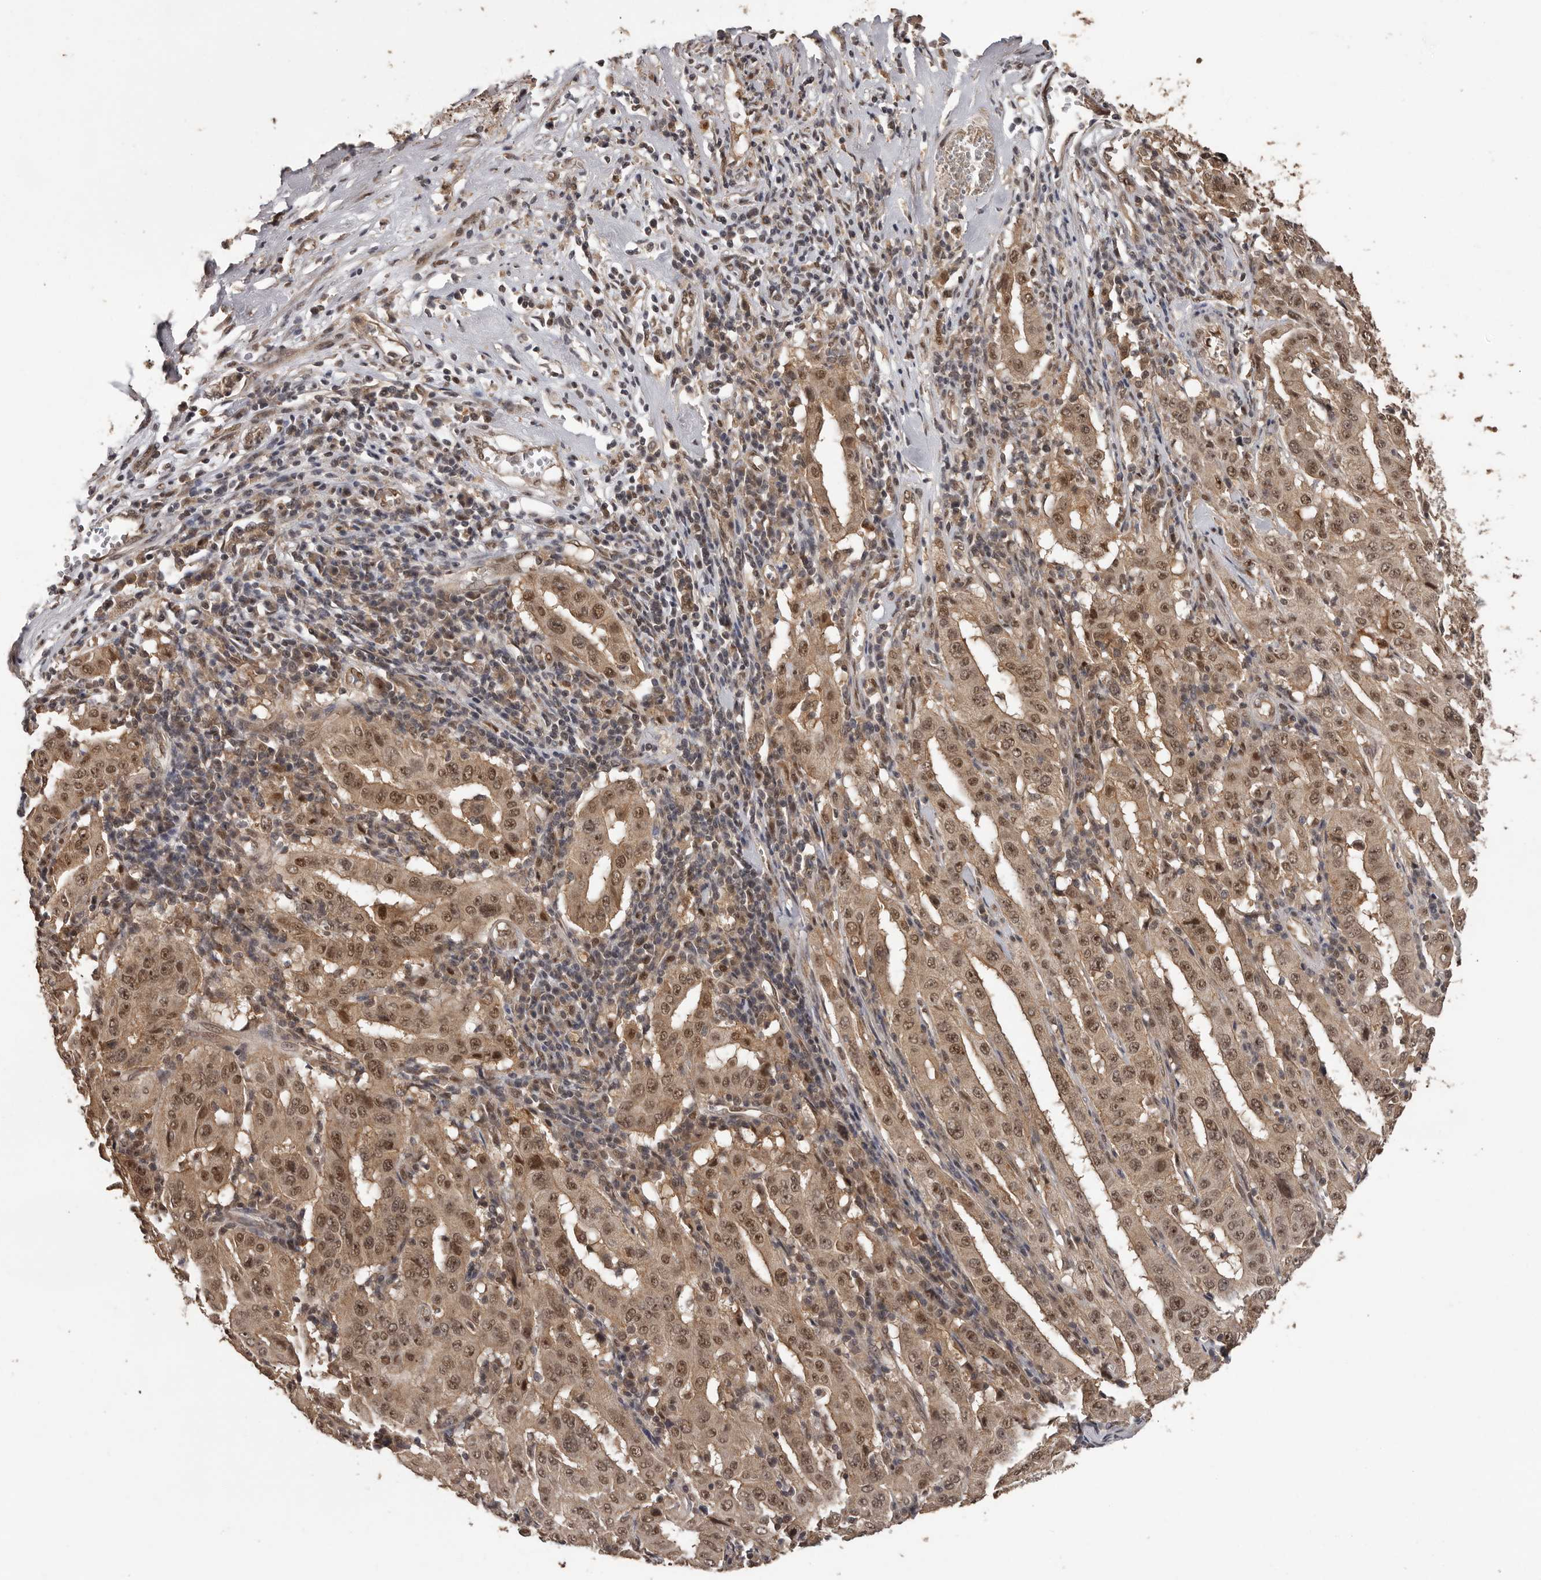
{"staining": {"intensity": "moderate", "quantity": ">75%", "location": "cytoplasmic/membranous,nuclear"}, "tissue": "pancreatic cancer", "cell_type": "Tumor cells", "image_type": "cancer", "snomed": [{"axis": "morphology", "description": "Adenocarcinoma, NOS"}, {"axis": "topography", "description": "Pancreas"}], "caption": "Brown immunohistochemical staining in adenocarcinoma (pancreatic) shows moderate cytoplasmic/membranous and nuclear expression in about >75% of tumor cells.", "gene": "VPS37A", "patient": {"sex": "male", "age": 63}}